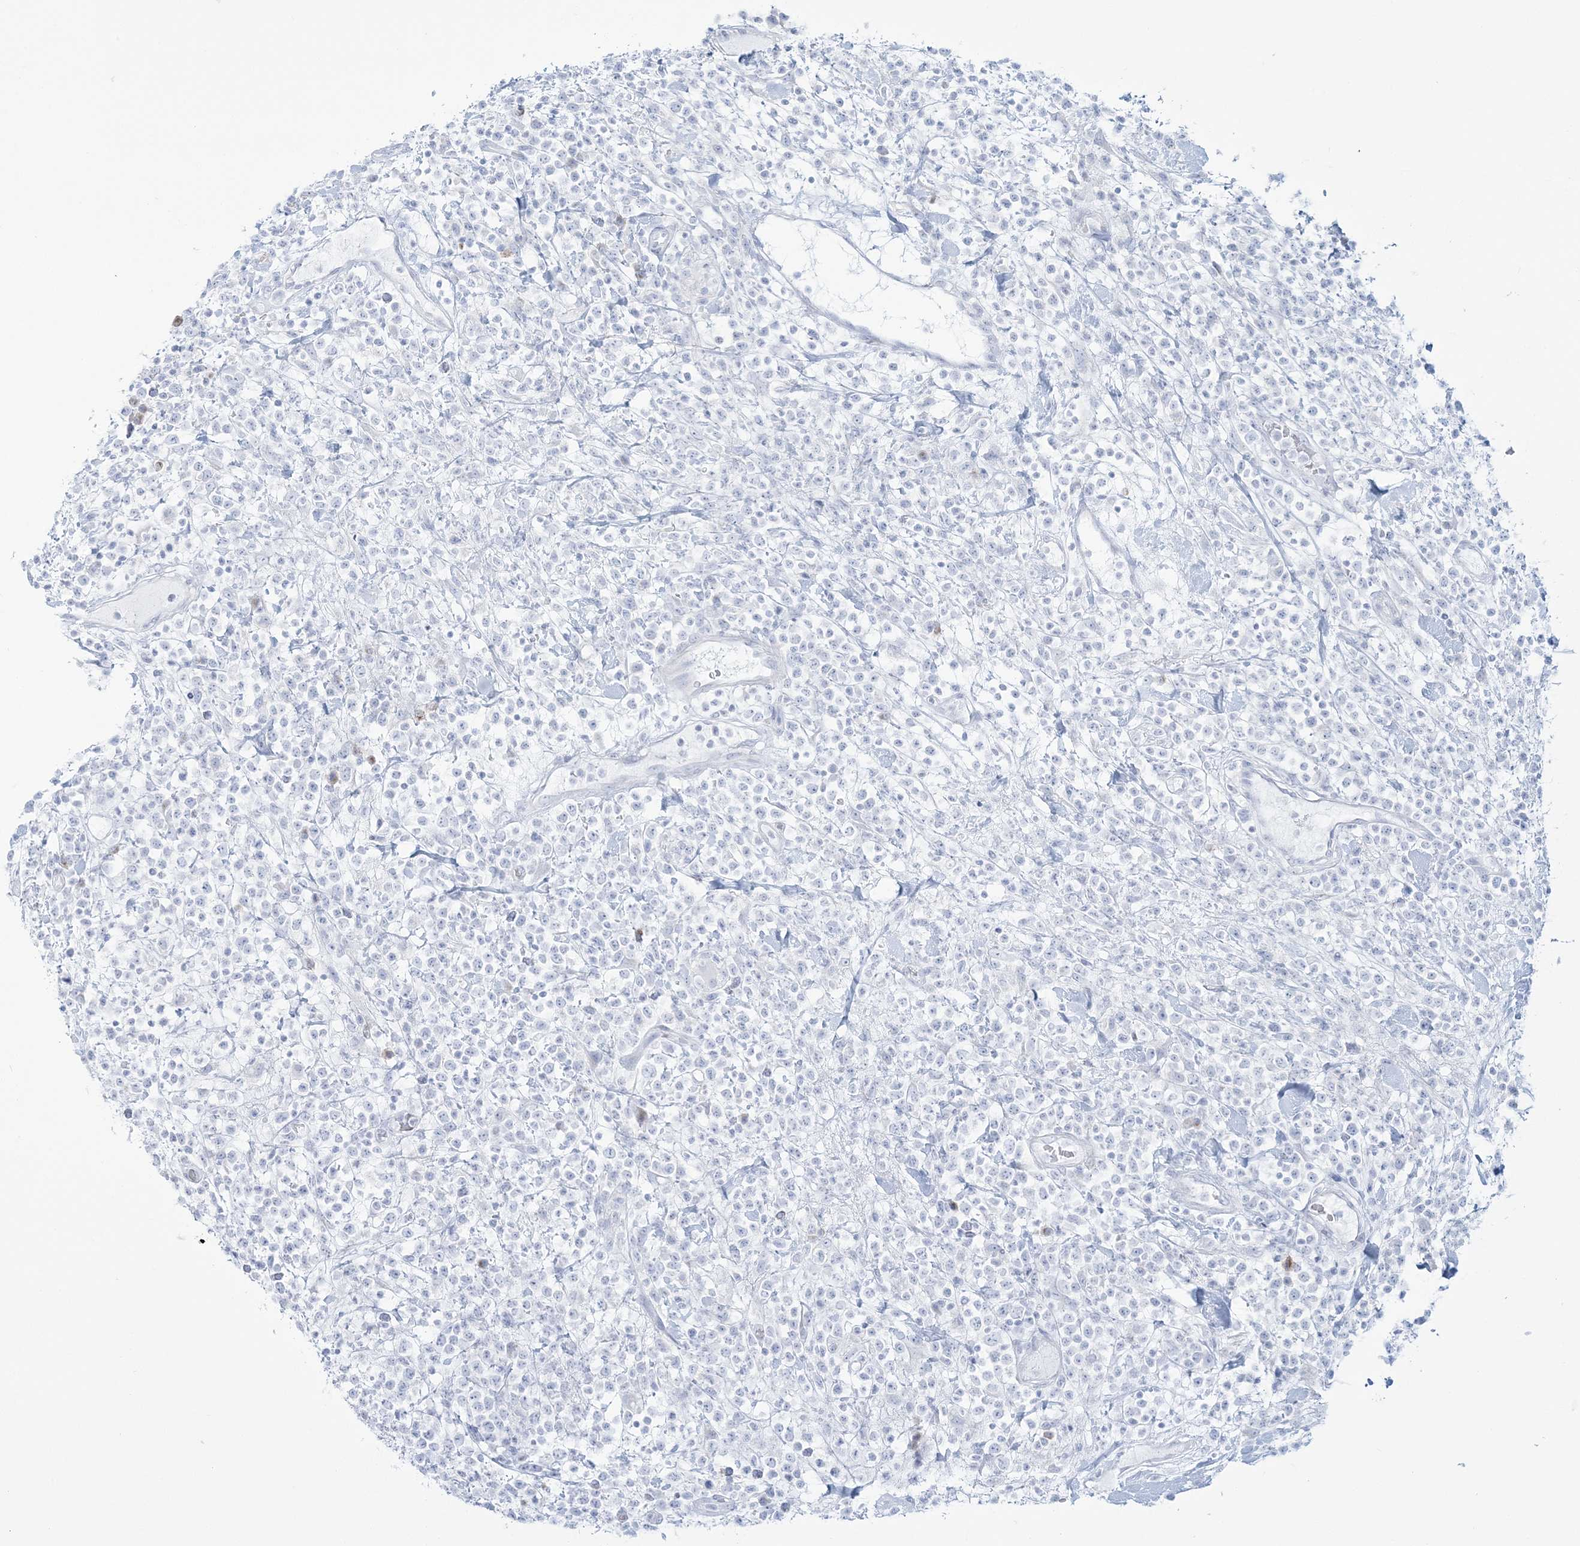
{"staining": {"intensity": "negative", "quantity": "none", "location": "none"}, "tissue": "lymphoma", "cell_type": "Tumor cells", "image_type": "cancer", "snomed": [{"axis": "morphology", "description": "Malignant lymphoma, non-Hodgkin's type, High grade"}, {"axis": "topography", "description": "Colon"}], "caption": "Tumor cells show no significant protein staining in malignant lymphoma, non-Hodgkin's type (high-grade). Brightfield microscopy of IHC stained with DAB (brown) and hematoxylin (blue), captured at high magnification.", "gene": "ADGB", "patient": {"sex": "female", "age": 53}}